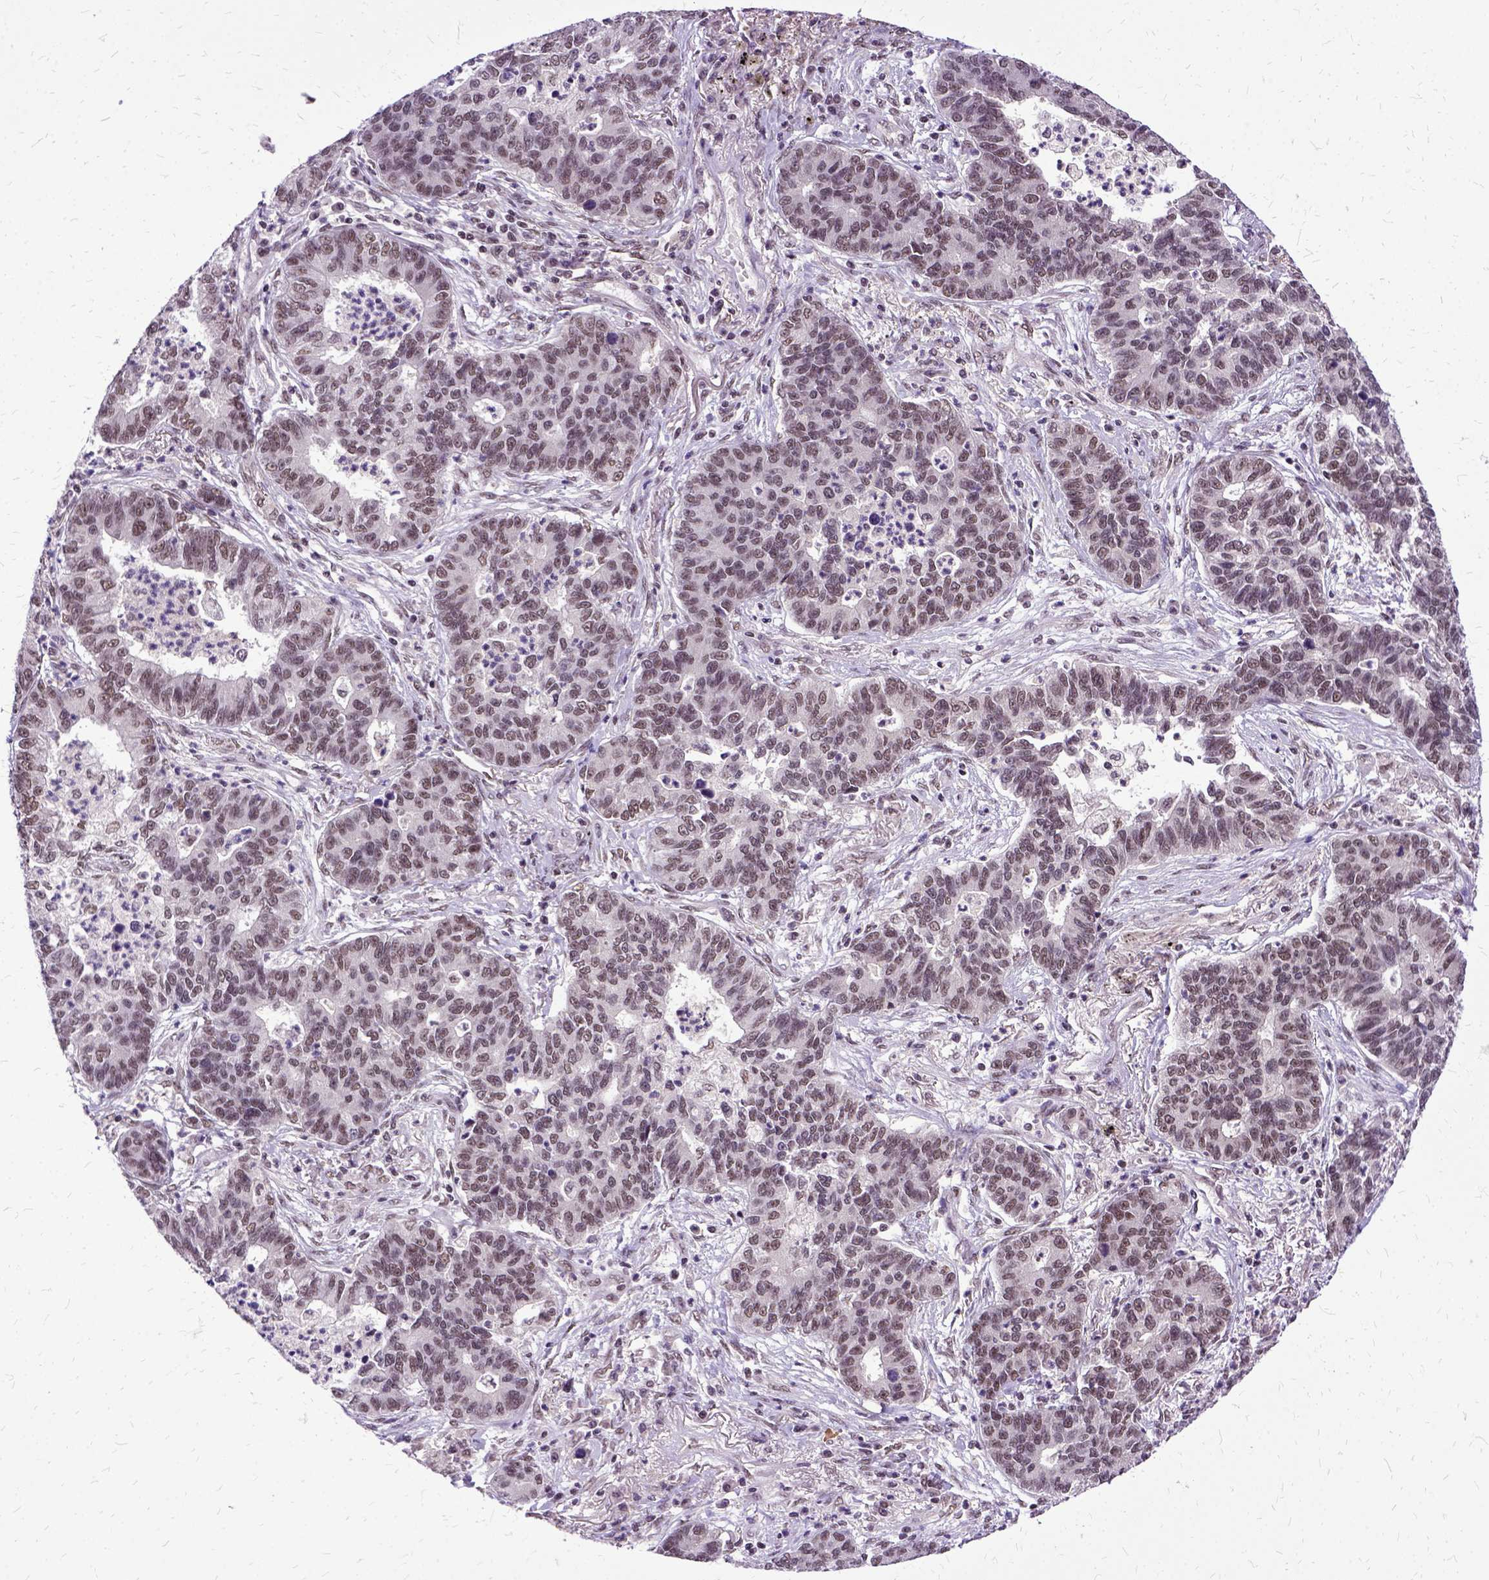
{"staining": {"intensity": "moderate", "quantity": "<25%", "location": "nuclear"}, "tissue": "lung cancer", "cell_type": "Tumor cells", "image_type": "cancer", "snomed": [{"axis": "morphology", "description": "Adenocarcinoma, NOS"}, {"axis": "topography", "description": "Lung"}], "caption": "This image demonstrates lung adenocarcinoma stained with immunohistochemistry (IHC) to label a protein in brown. The nuclear of tumor cells show moderate positivity for the protein. Nuclei are counter-stained blue.", "gene": "SETD1A", "patient": {"sex": "female", "age": 57}}